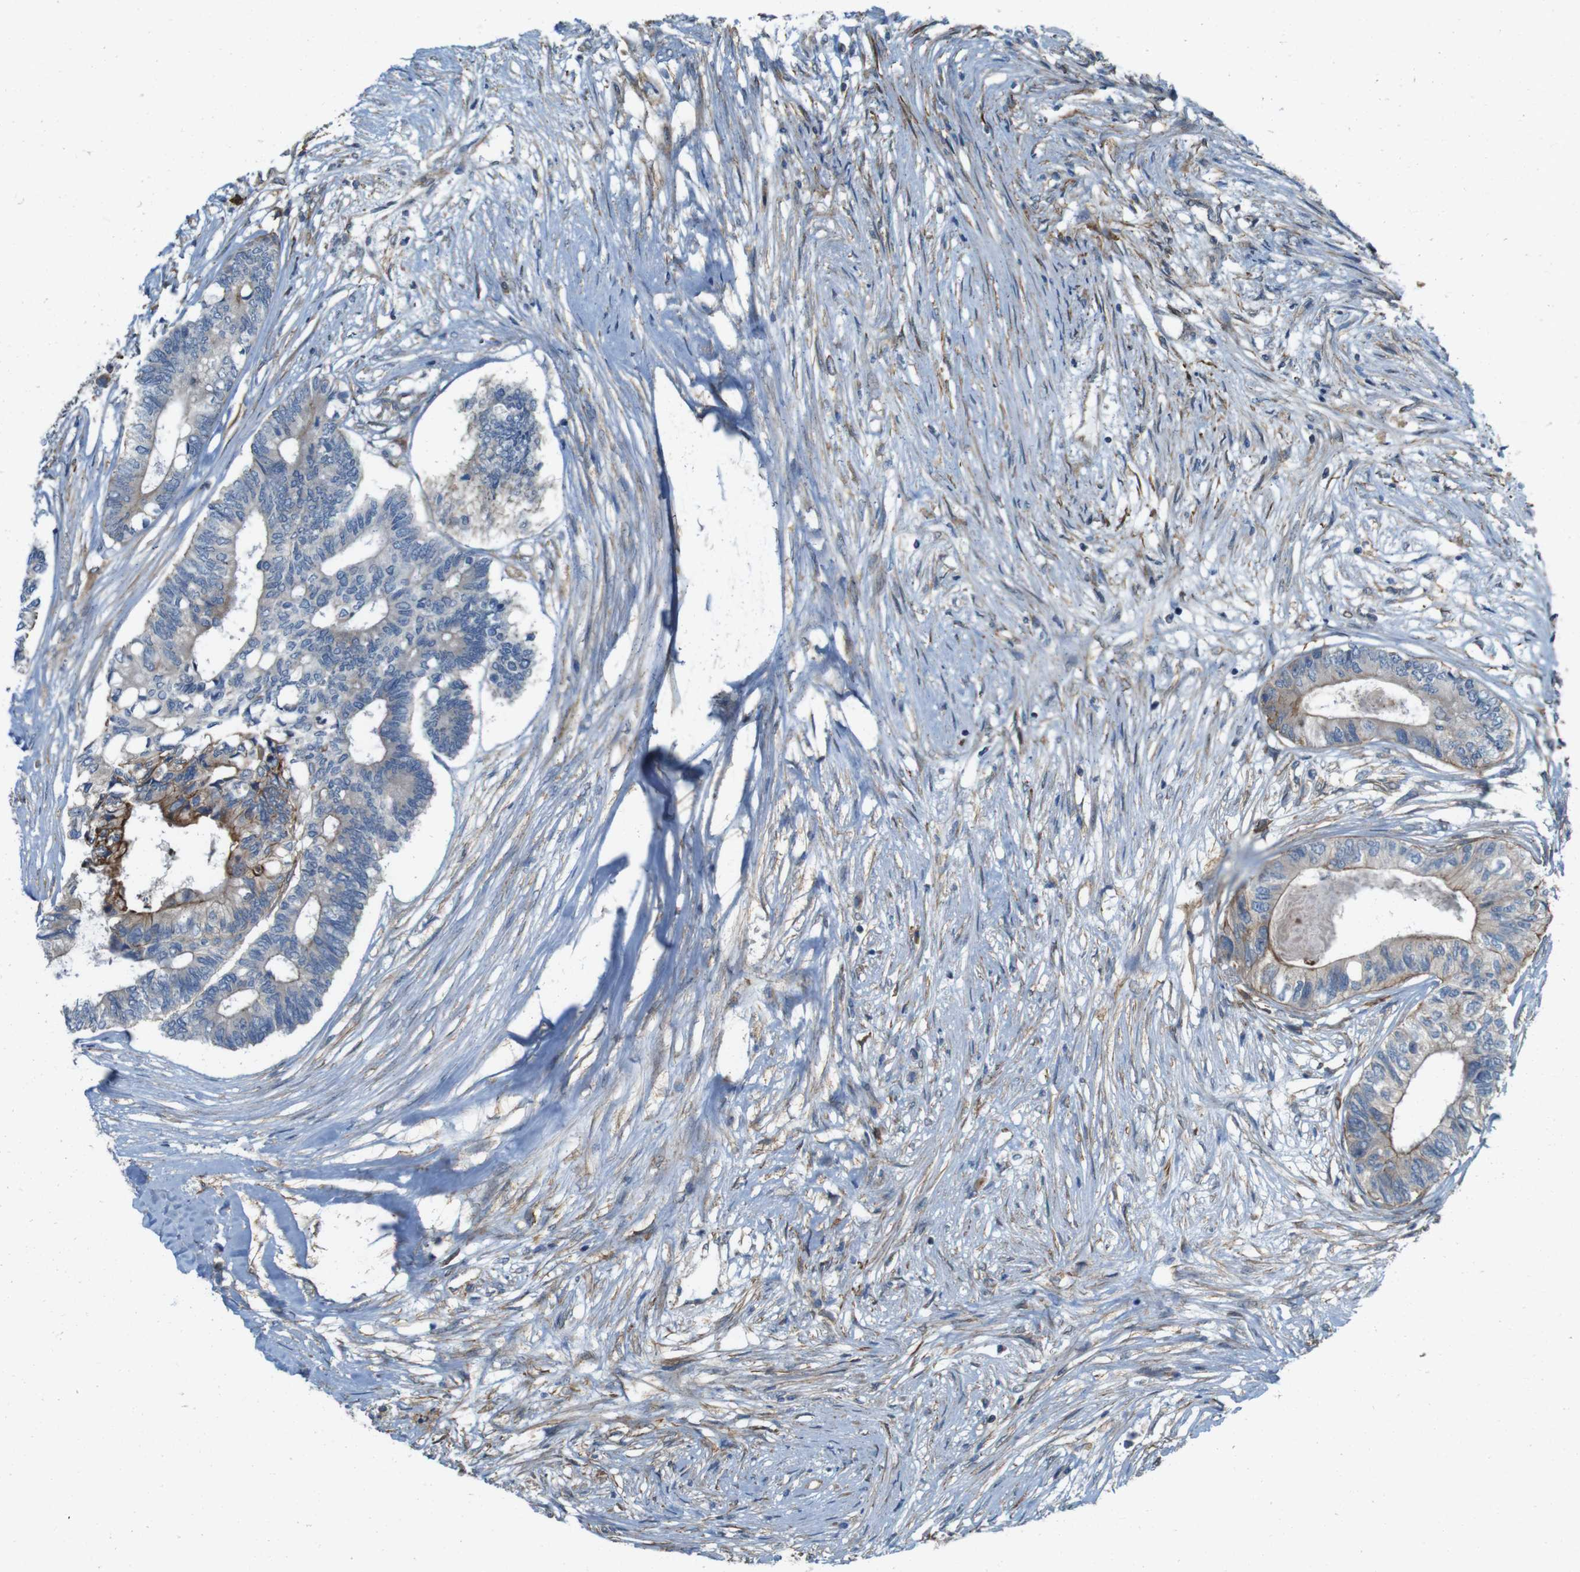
{"staining": {"intensity": "strong", "quantity": "<25%", "location": "cytoplasmic/membranous"}, "tissue": "colorectal cancer", "cell_type": "Tumor cells", "image_type": "cancer", "snomed": [{"axis": "morphology", "description": "Adenocarcinoma, NOS"}, {"axis": "topography", "description": "Rectum"}], "caption": "Adenocarcinoma (colorectal) stained with a protein marker shows strong staining in tumor cells.", "gene": "SKI", "patient": {"sex": "male", "age": 63}}